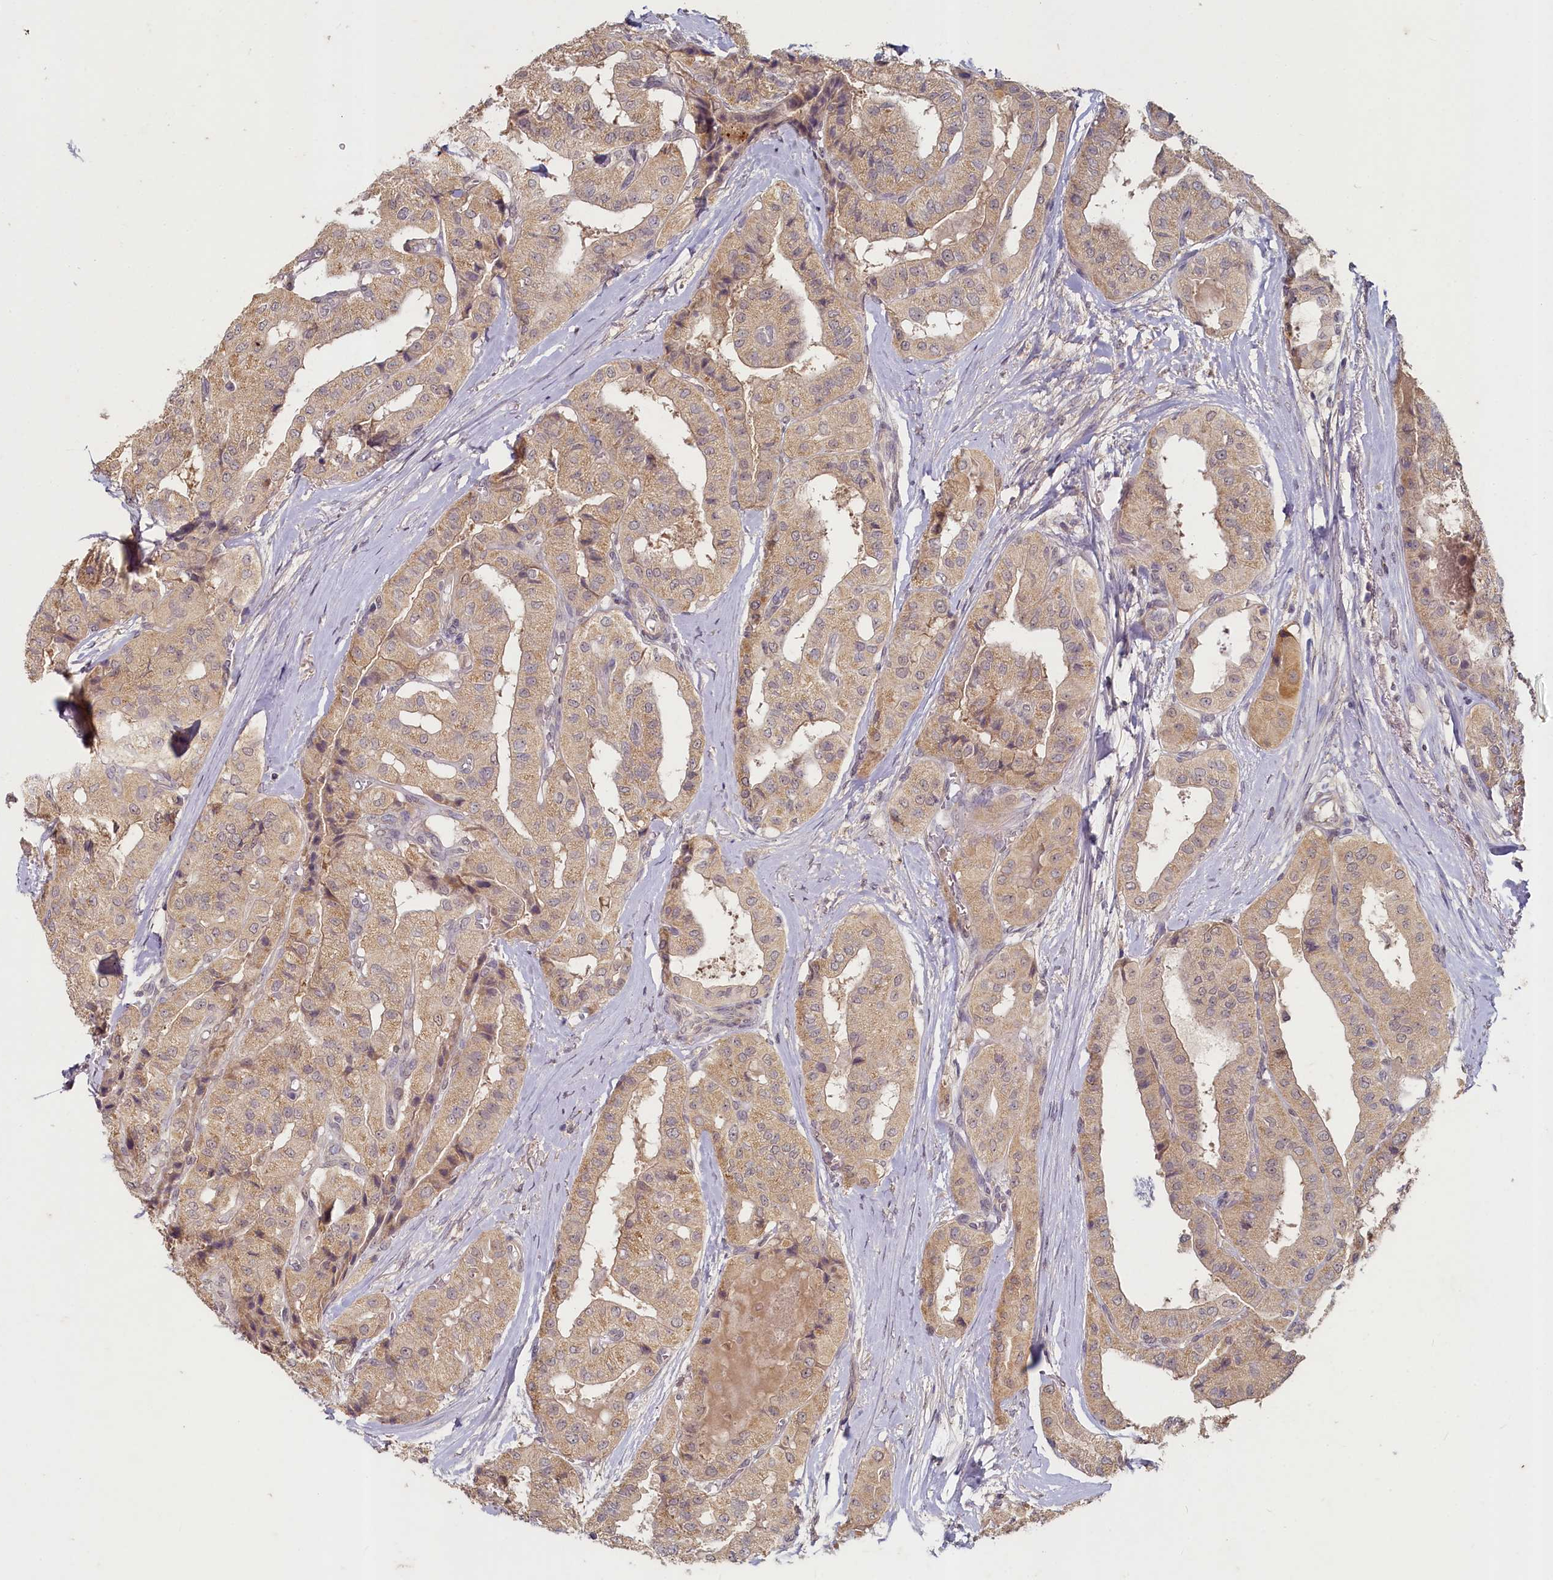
{"staining": {"intensity": "weak", "quantity": ">75%", "location": "cytoplasmic/membranous"}, "tissue": "thyroid cancer", "cell_type": "Tumor cells", "image_type": "cancer", "snomed": [{"axis": "morphology", "description": "Papillary adenocarcinoma, NOS"}, {"axis": "topography", "description": "Thyroid gland"}], "caption": "Immunohistochemistry micrograph of thyroid cancer (papillary adenocarcinoma) stained for a protein (brown), which shows low levels of weak cytoplasmic/membranous staining in approximately >75% of tumor cells.", "gene": "HERC3", "patient": {"sex": "female", "age": 59}}